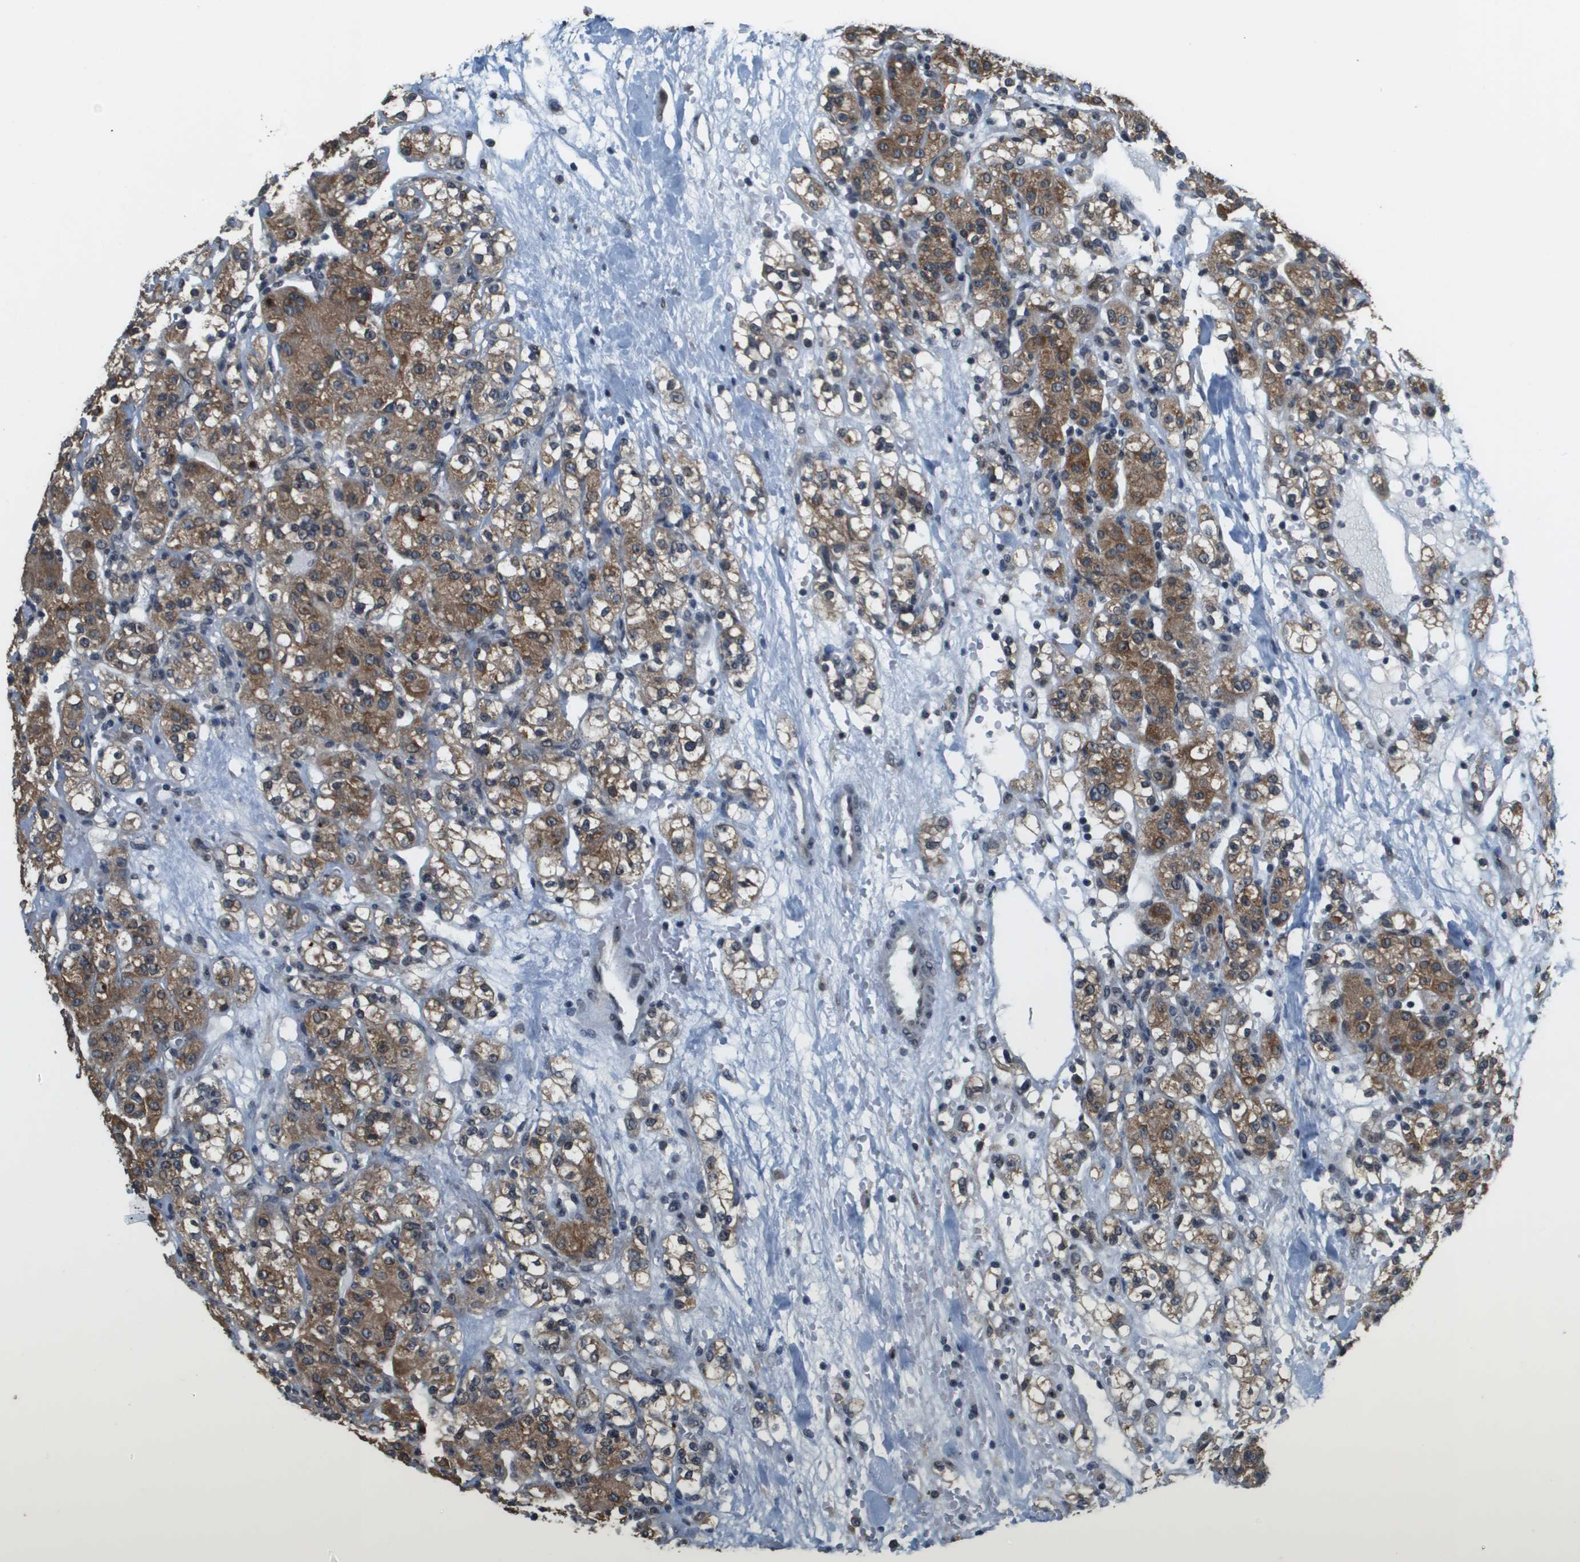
{"staining": {"intensity": "moderate", "quantity": ">75%", "location": "cytoplasmic/membranous"}, "tissue": "renal cancer", "cell_type": "Tumor cells", "image_type": "cancer", "snomed": [{"axis": "morphology", "description": "Normal tissue, NOS"}, {"axis": "morphology", "description": "Adenocarcinoma, NOS"}, {"axis": "topography", "description": "Kidney"}], "caption": "The immunohistochemical stain shows moderate cytoplasmic/membranous positivity in tumor cells of renal cancer (adenocarcinoma) tissue. (Brightfield microscopy of DAB IHC at high magnification).", "gene": "FANCC", "patient": {"sex": "male", "age": 61}}